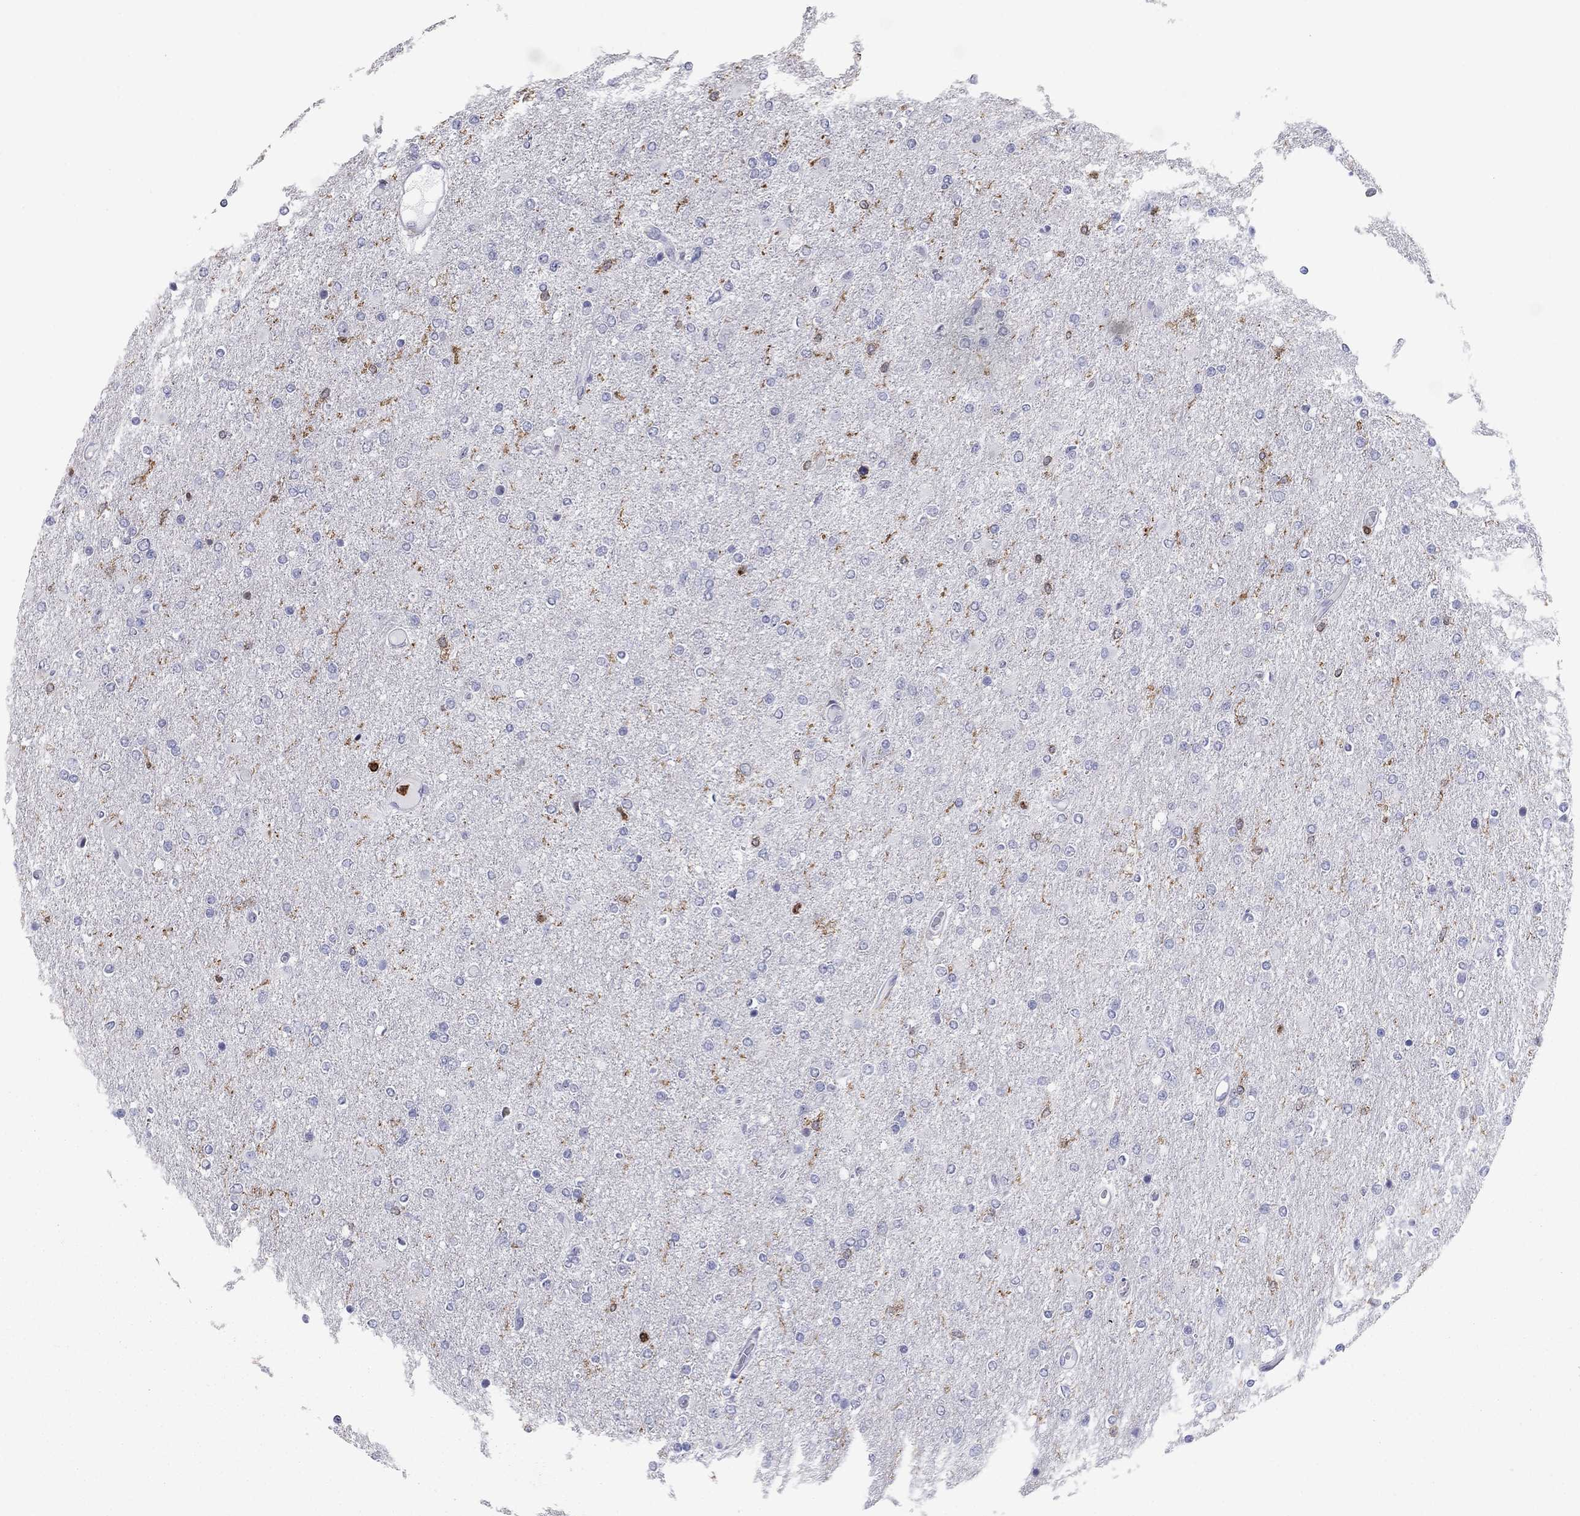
{"staining": {"intensity": "negative", "quantity": "none", "location": "none"}, "tissue": "glioma", "cell_type": "Tumor cells", "image_type": "cancer", "snomed": [{"axis": "morphology", "description": "Glioma, malignant, High grade"}, {"axis": "topography", "description": "Cerebral cortex"}], "caption": "Immunohistochemistry (IHC) photomicrograph of glioma stained for a protein (brown), which exhibits no expression in tumor cells.", "gene": "ARHGAP27", "patient": {"sex": "male", "age": 70}}